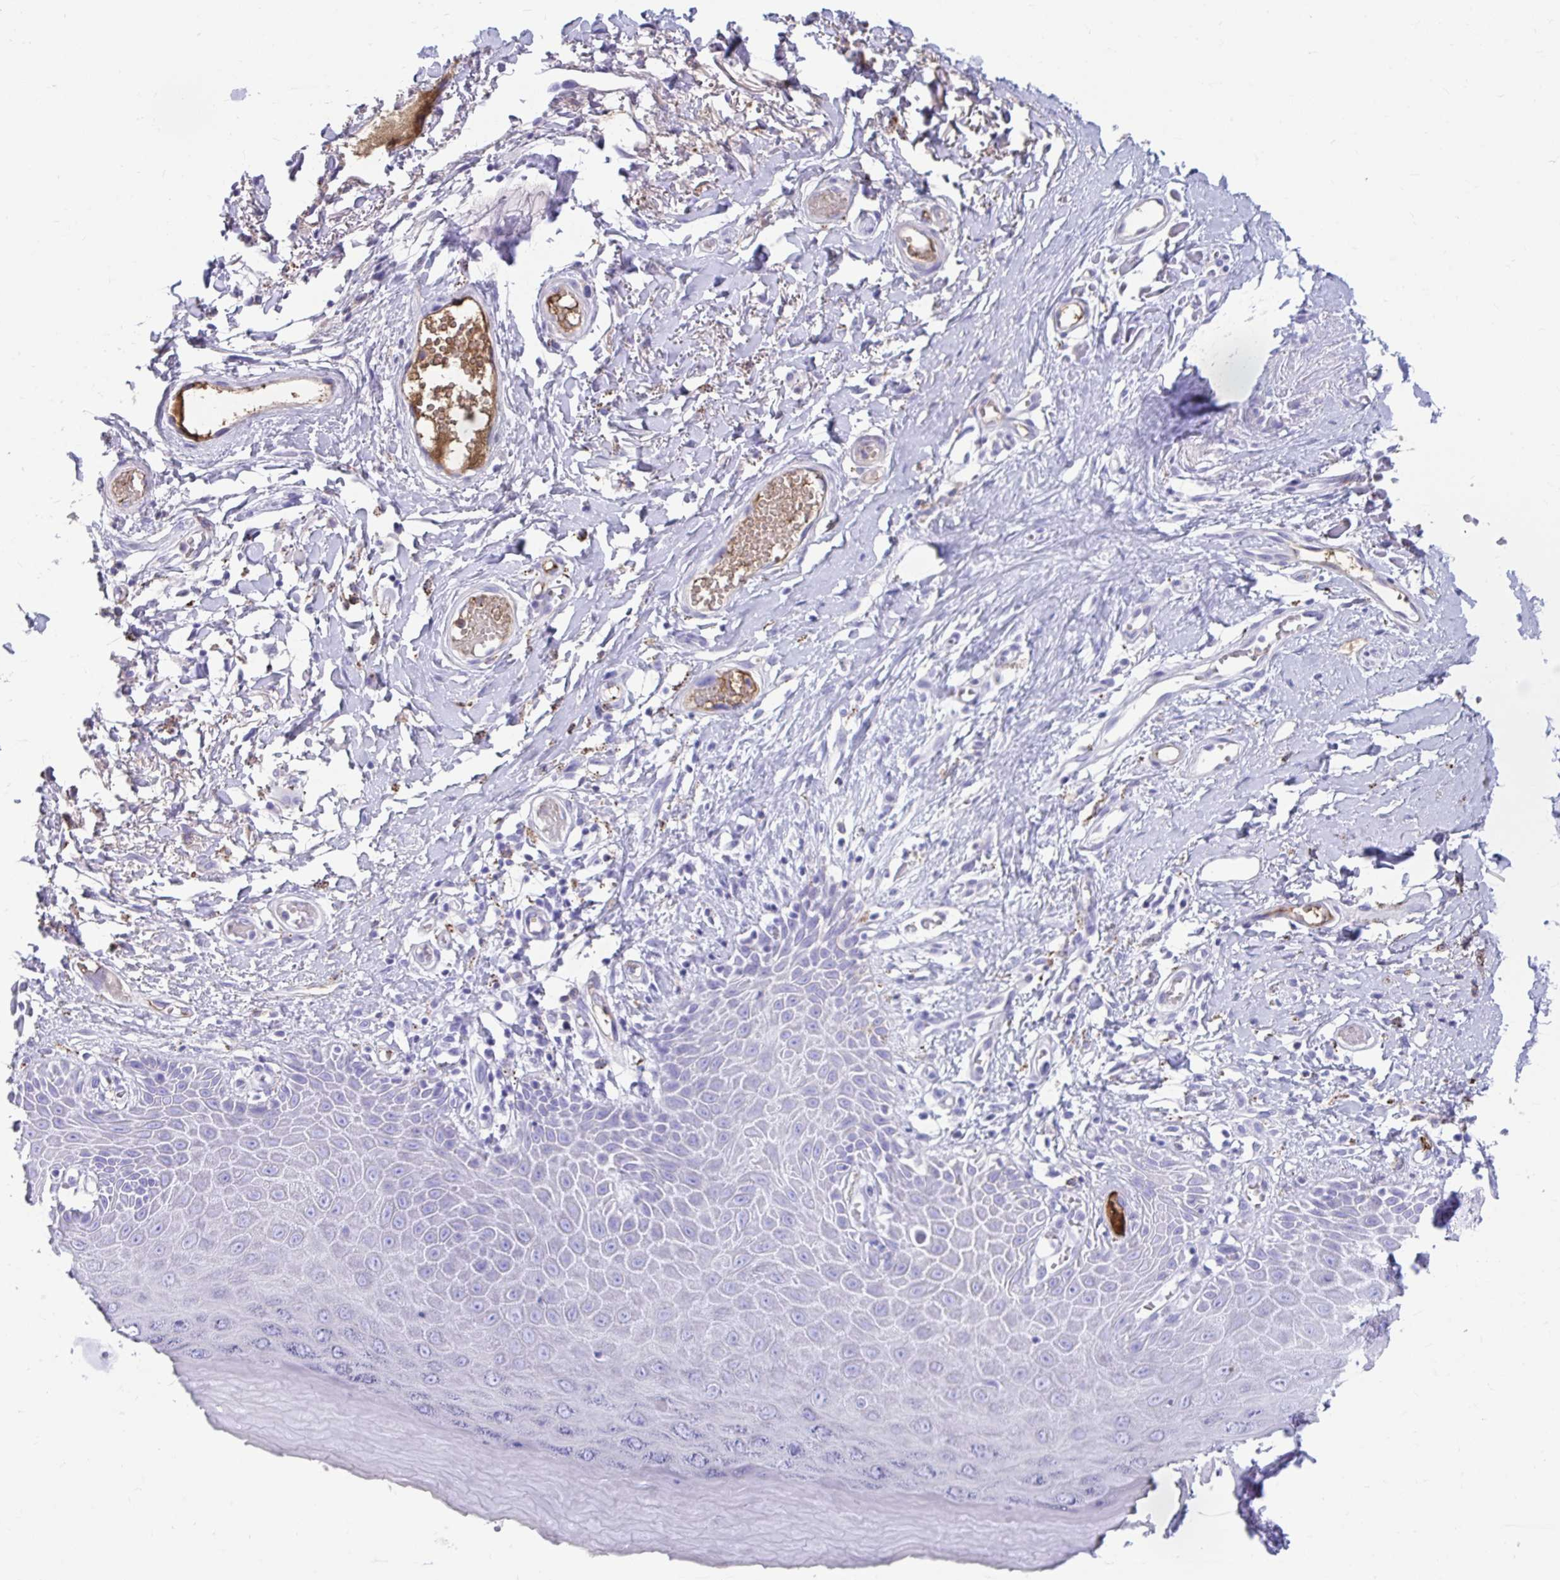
{"staining": {"intensity": "negative", "quantity": "none", "location": "none"}, "tissue": "skin", "cell_type": "Epidermal cells", "image_type": "normal", "snomed": [{"axis": "morphology", "description": "Normal tissue, NOS"}, {"axis": "topography", "description": "Anal"}, {"axis": "topography", "description": "Peripheral nerve tissue"}], "caption": "IHC micrograph of benign human skin stained for a protein (brown), which displays no expression in epidermal cells.", "gene": "SMIM9", "patient": {"sex": "male", "age": 78}}